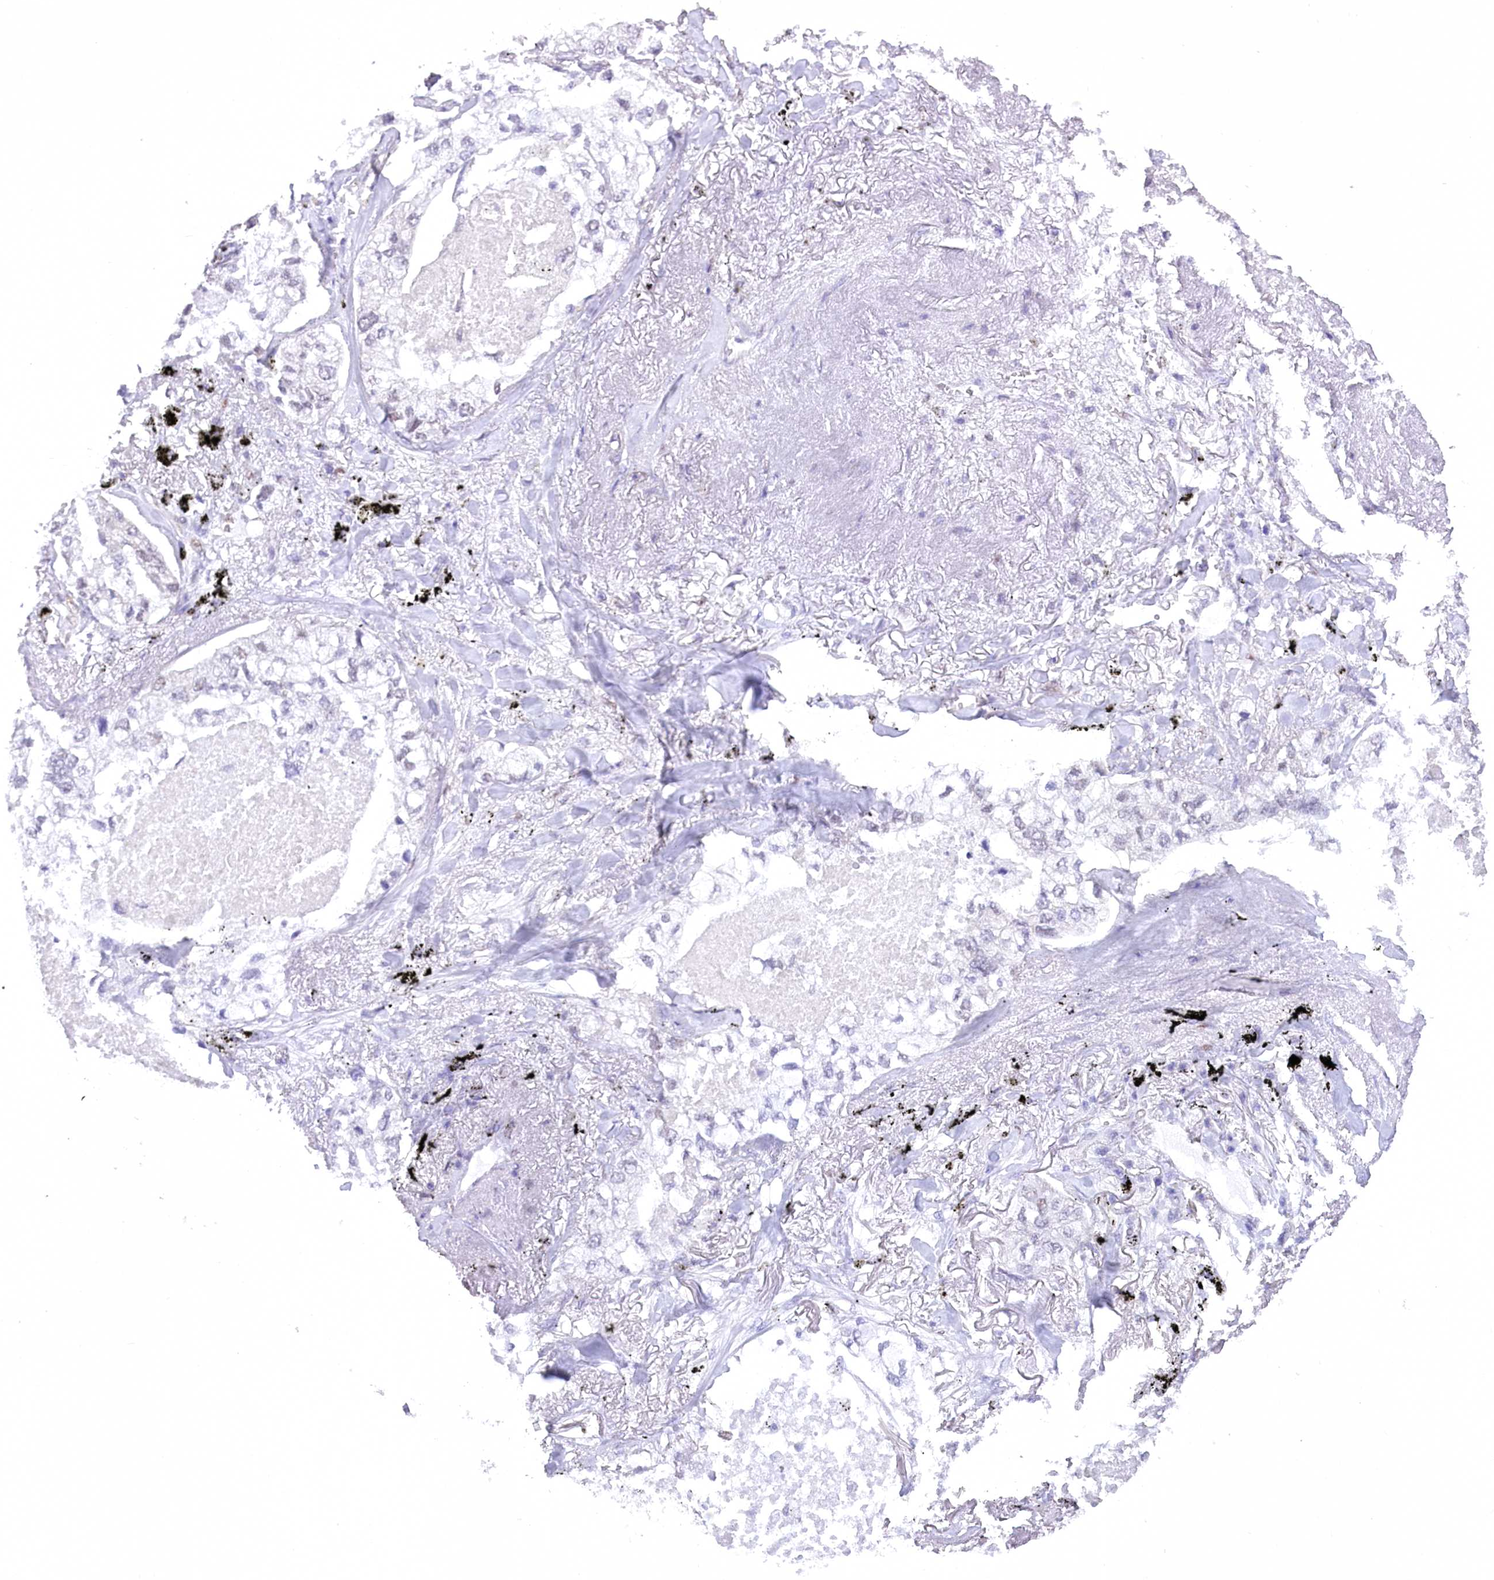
{"staining": {"intensity": "negative", "quantity": "none", "location": "none"}, "tissue": "lung cancer", "cell_type": "Tumor cells", "image_type": "cancer", "snomed": [{"axis": "morphology", "description": "Adenocarcinoma, NOS"}, {"axis": "topography", "description": "Lung"}], "caption": "The histopathology image exhibits no staining of tumor cells in lung cancer.", "gene": "HNRNPA0", "patient": {"sex": "male", "age": 65}}